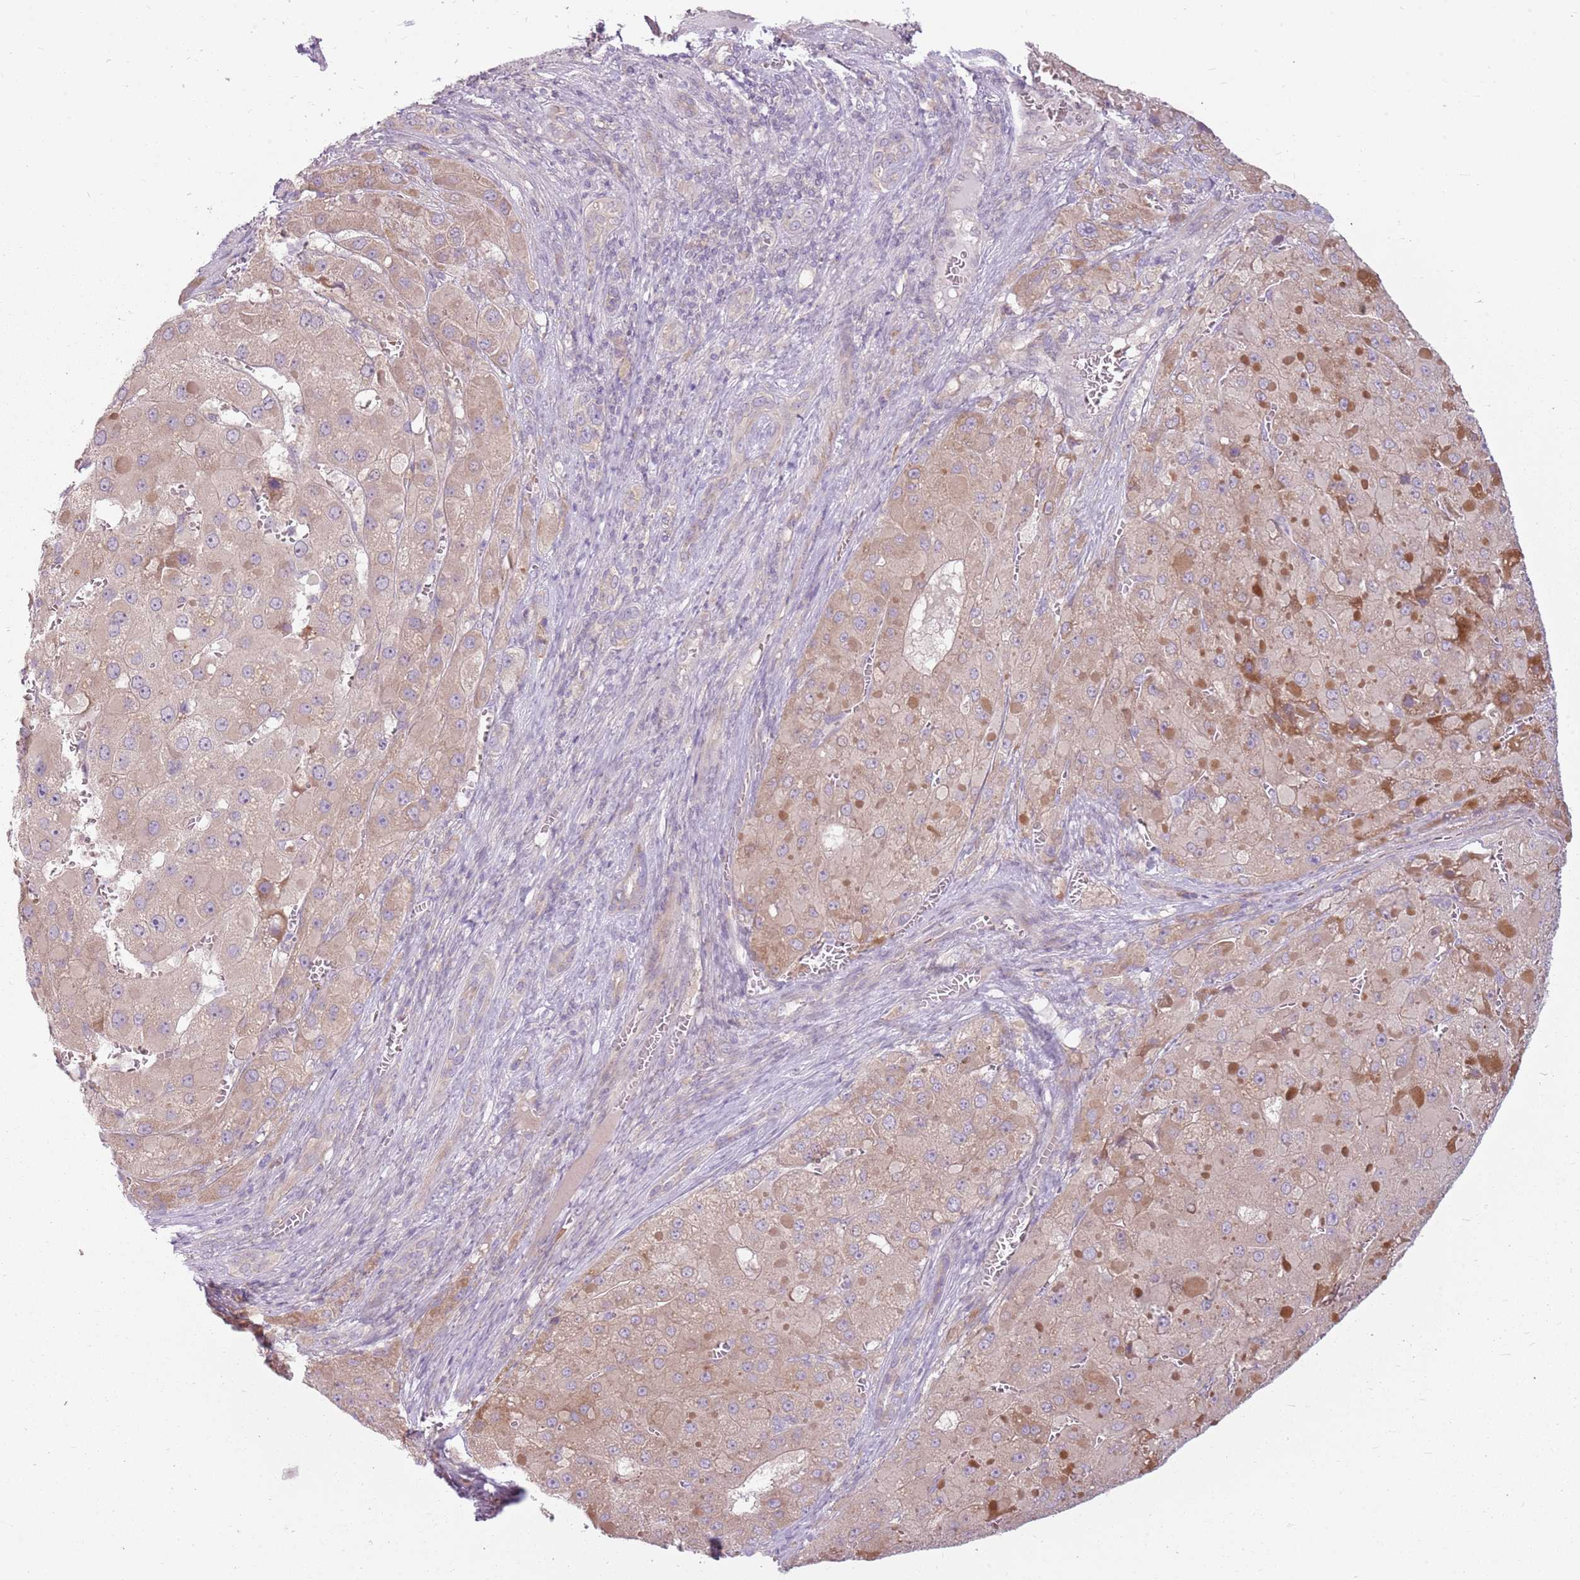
{"staining": {"intensity": "negative", "quantity": "none", "location": "none"}, "tissue": "liver cancer", "cell_type": "Tumor cells", "image_type": "cancer", "snomed": [{"axis": "morphology", "description": "Carcinoma, Hepatocellular, NOS"}, {"axis": "topography", "description": "Liver"}], "caption": "IHC image of neoplastic tissue: human liver cancer (hepatocellular carcinoma) stained with DAB exhibits no significant protein expression in tumor cells. (DAB (3,3'-diaminobenzidine) immunohistochemistry (IHC) with hematoxylin counter stain).", "gene": "HSPA14", "patient": {"sex": "female", "age": 73}}